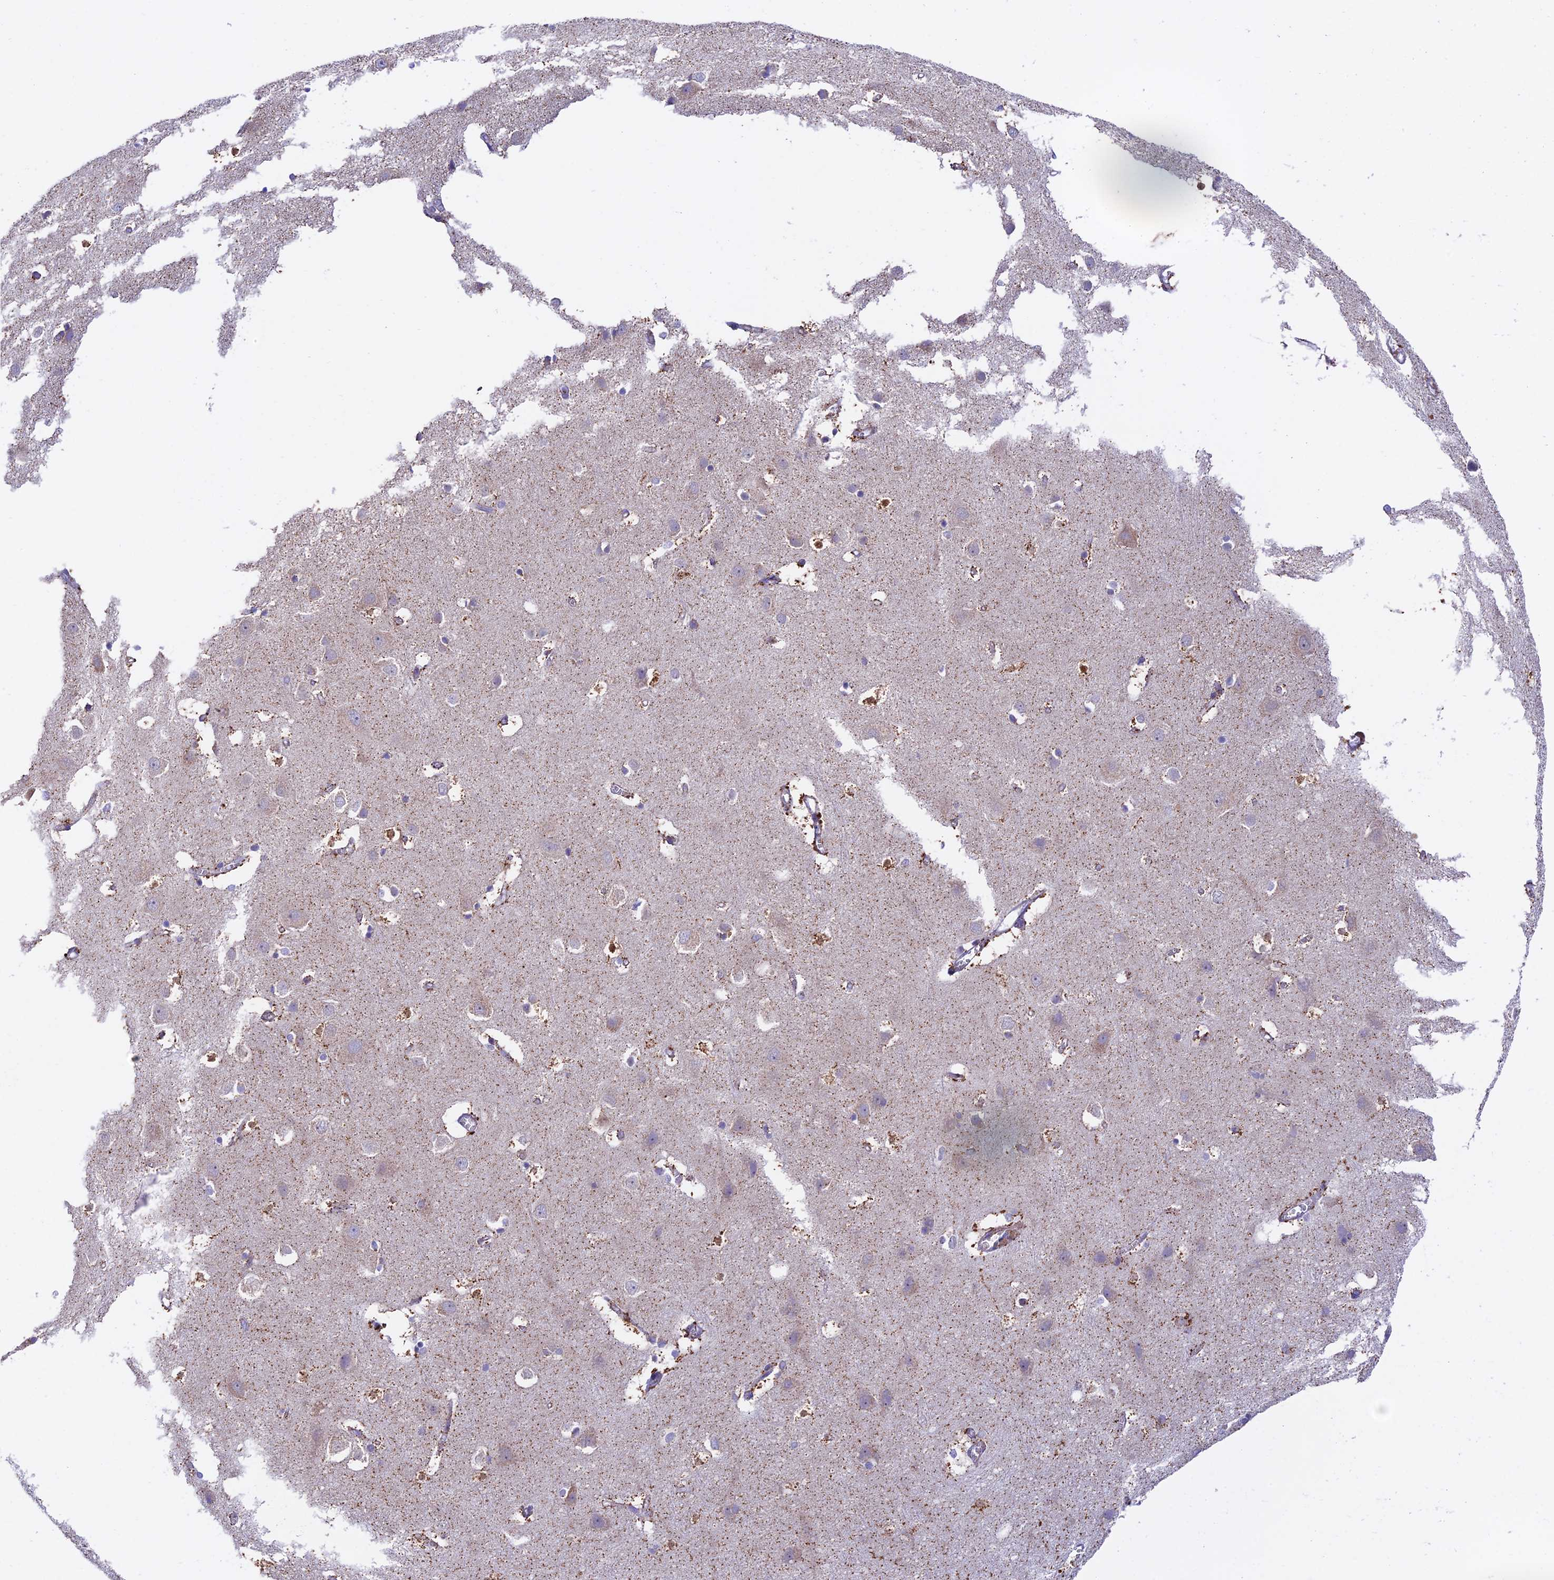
{"staining": {"intensity": "moderate", "quantity": ">75%", "location": "cytoplasmic/membranous"}, "tissue": "cerebral cortex", "cell_type": "Endothelial cells", "image_type": "normal", "snomed": [{"axis": "morphology", "description": "Normal tissue, NOS"}, {"axis": "topography", "description": "Cerebral cortex"}], "caption": "High-power microscopy captured an IHC photomicrograph of unremarkable cerebral cortex, revealing moderate cytoplasmic/membranous positivity in approximately >75% of endothelial cells.", "gene": "HSDL2", "patient": {"sex": "male", "age": 54}}